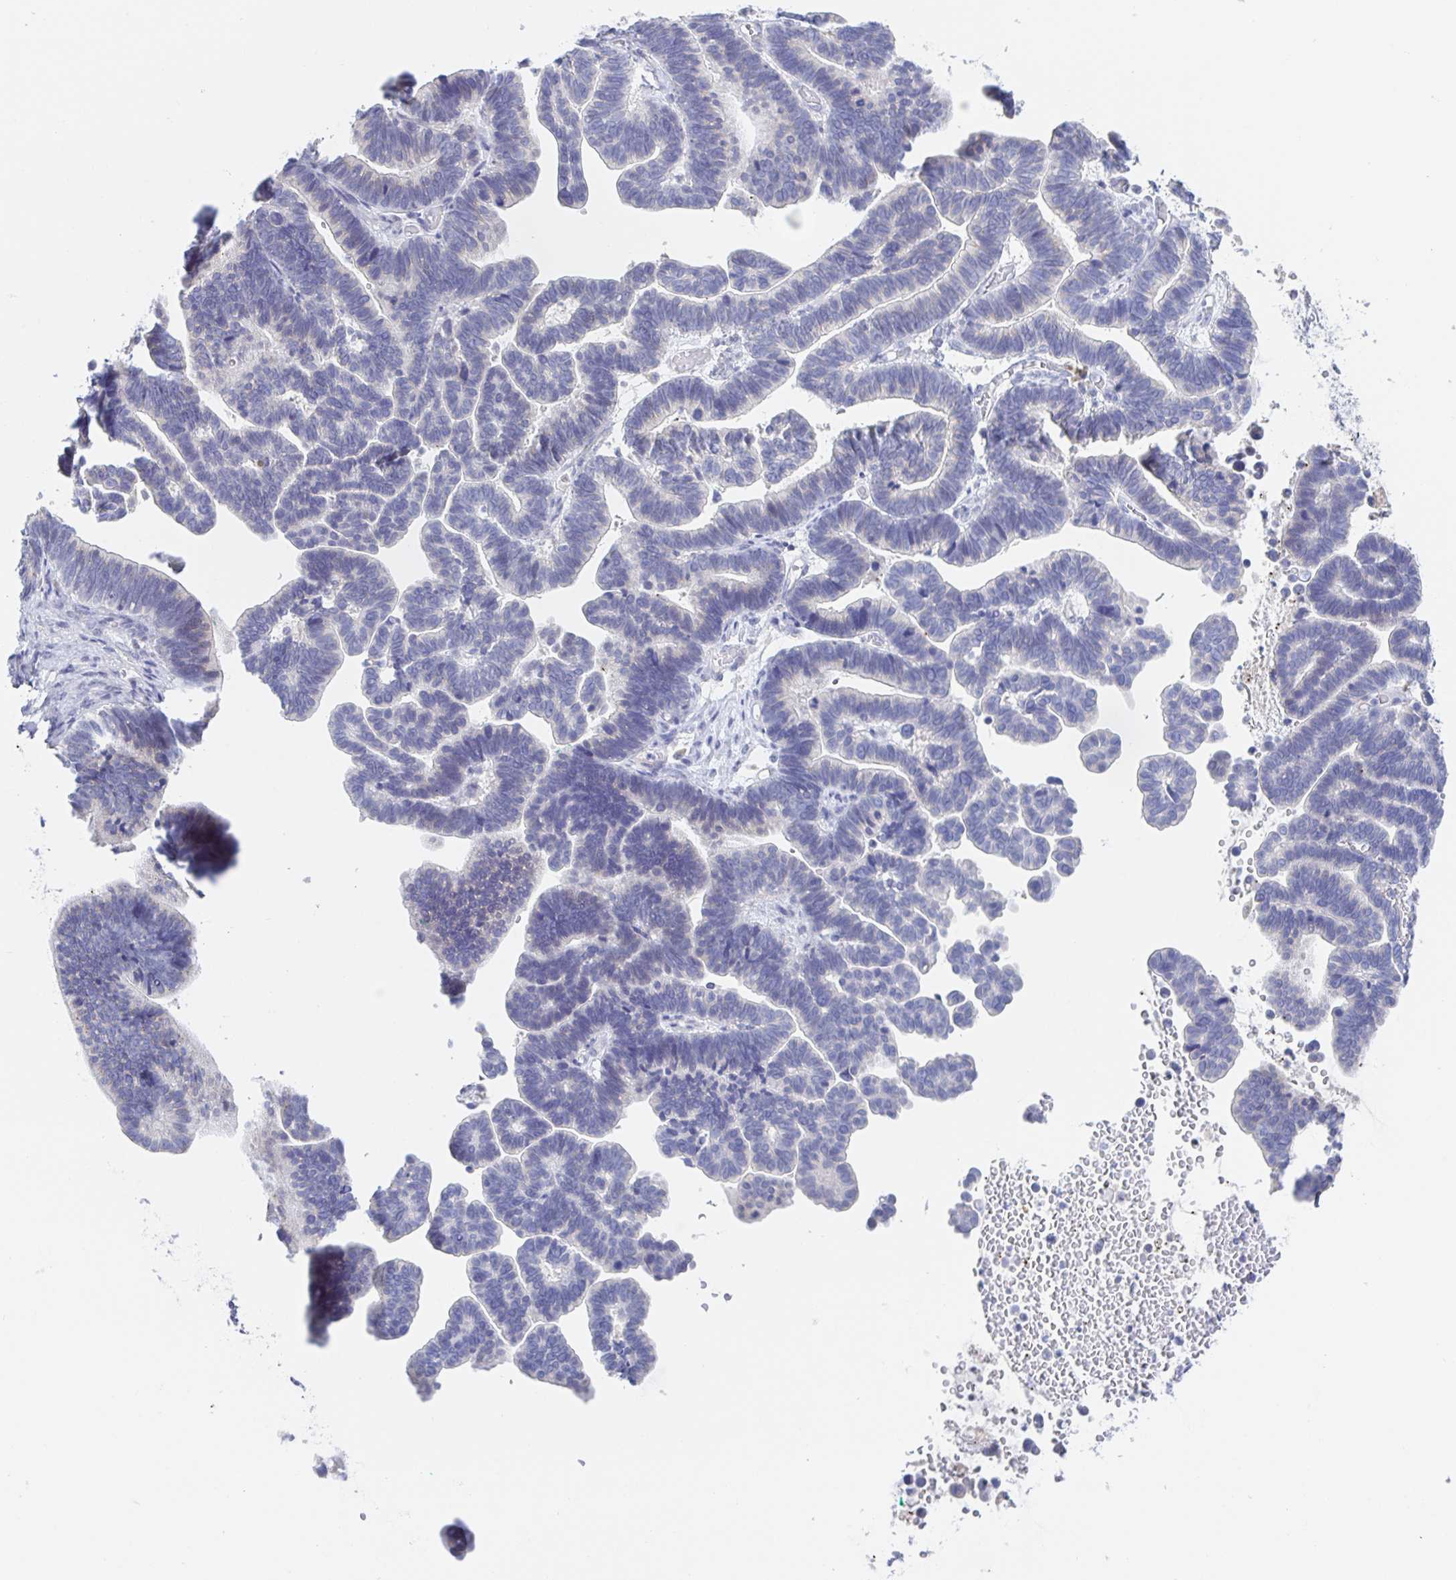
{"staining": {"intensity": "negative", "quantity": "none", "location": "none"}, "tissue": "ovarian cancer", "cell_type": "Tumor cells", "image_type": "cancer", "snomed": [{"axis": "morphology", "description": "Cystadenocarcinoma, serous, NOS"}, {"axis": "topography", "description": "Ovary"}], "caption": "A histopathology image of human ovarian cancer is negative for staining in tumor cells.", "gene": "SIAH3", "patient": {"sex": "female", "age": 56}}